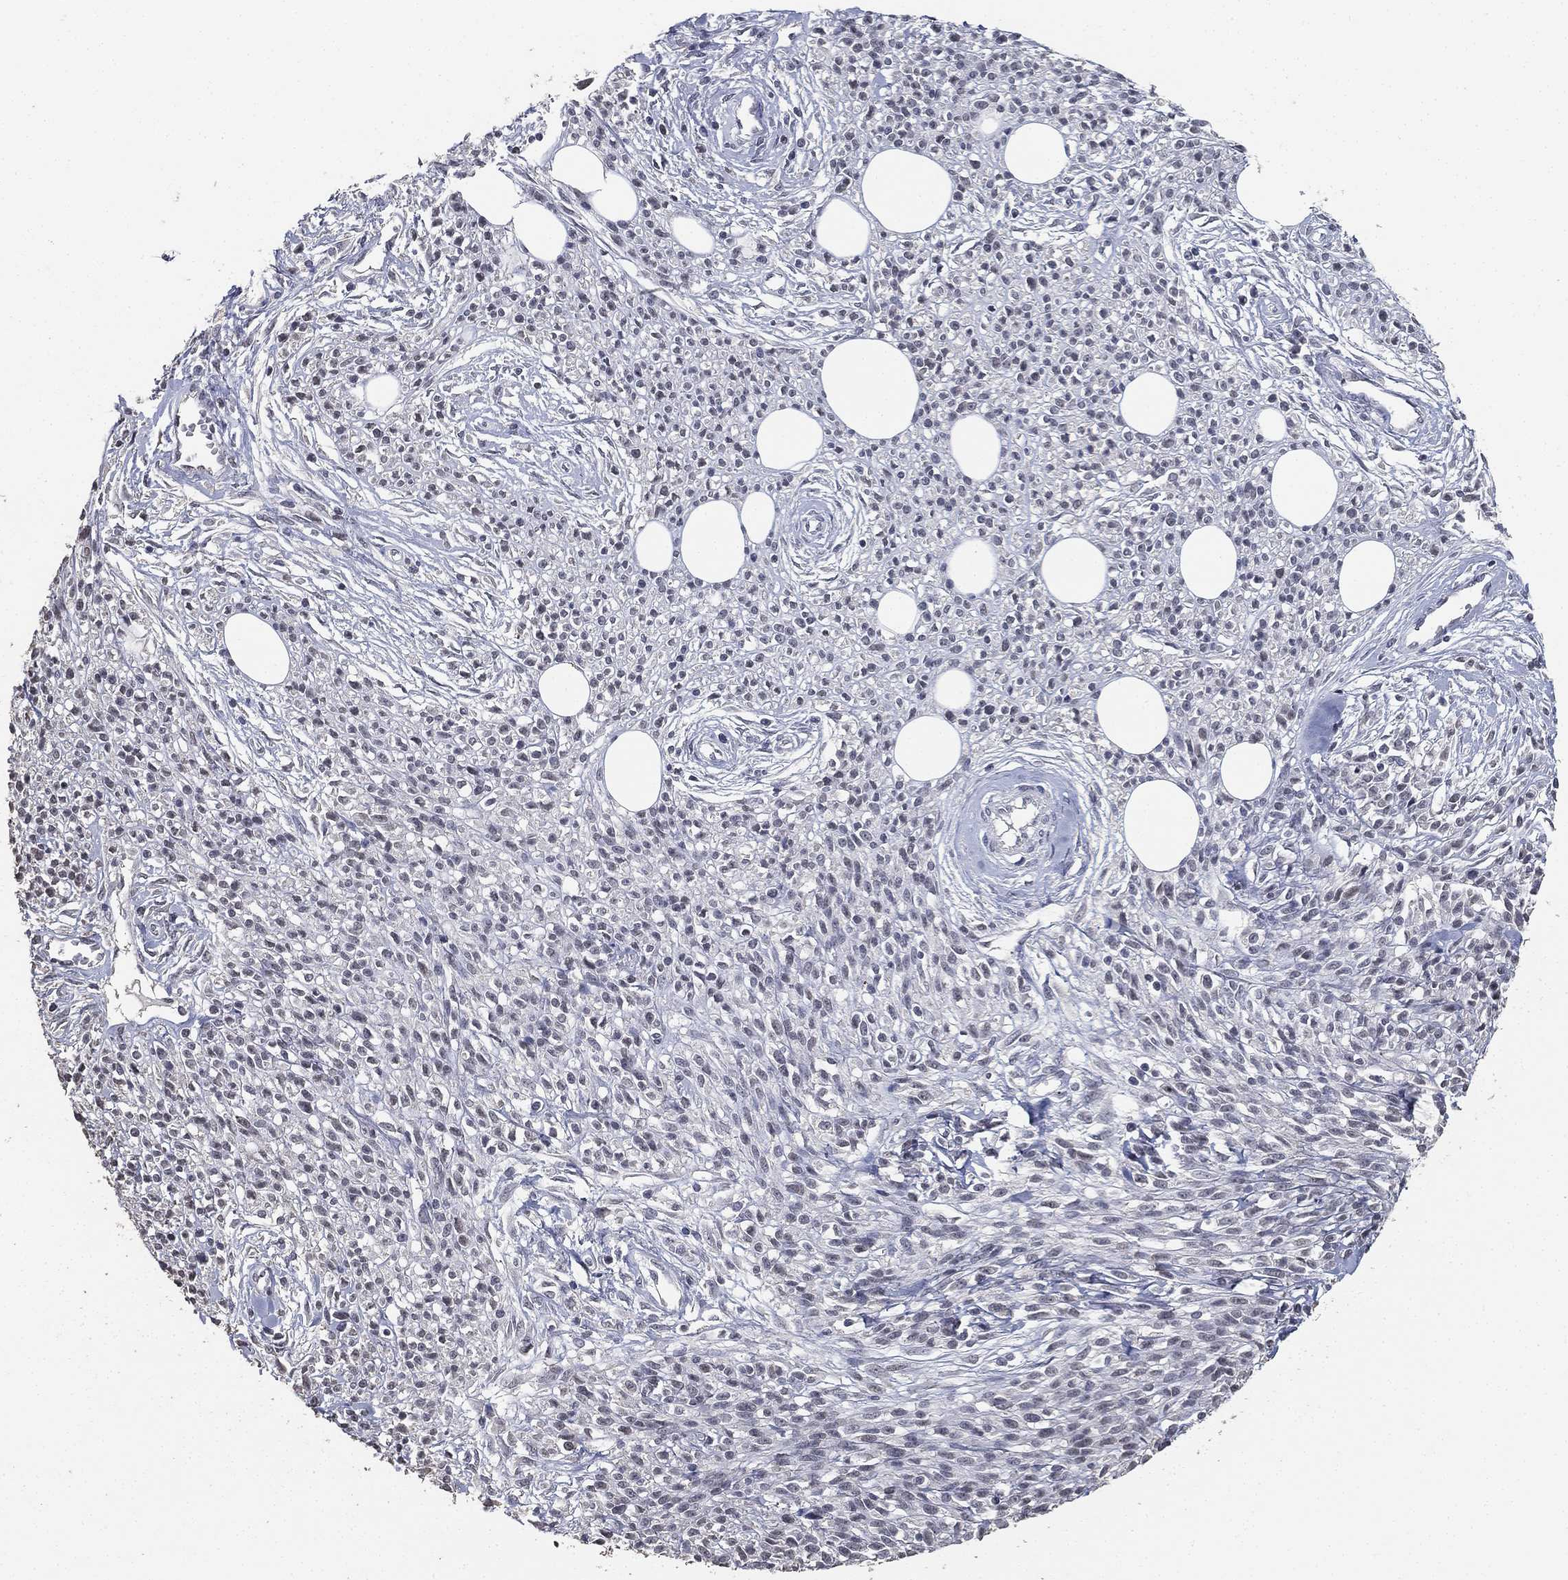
{"staining": {"intensity": "negative", "quantity": "none", "location": "none"}, "tissue": "melanoma", "cell_type": "Tumor cells", "image_type": "cancer", "snomed": [{"axis": "morphology", "description": "Malignant melanoma, NOS"}, {"axis": "topography", "description": "Skin"}, {"axis": "topography", "description": "Skin of trunk"}], "caption": "Tumor cells show no significant protein expression in melanoma. (Brightfield microscopy of DAB IHC at high magnification).", "gene": "DSG1", "patient": {"sex": "male", "age": 74}}